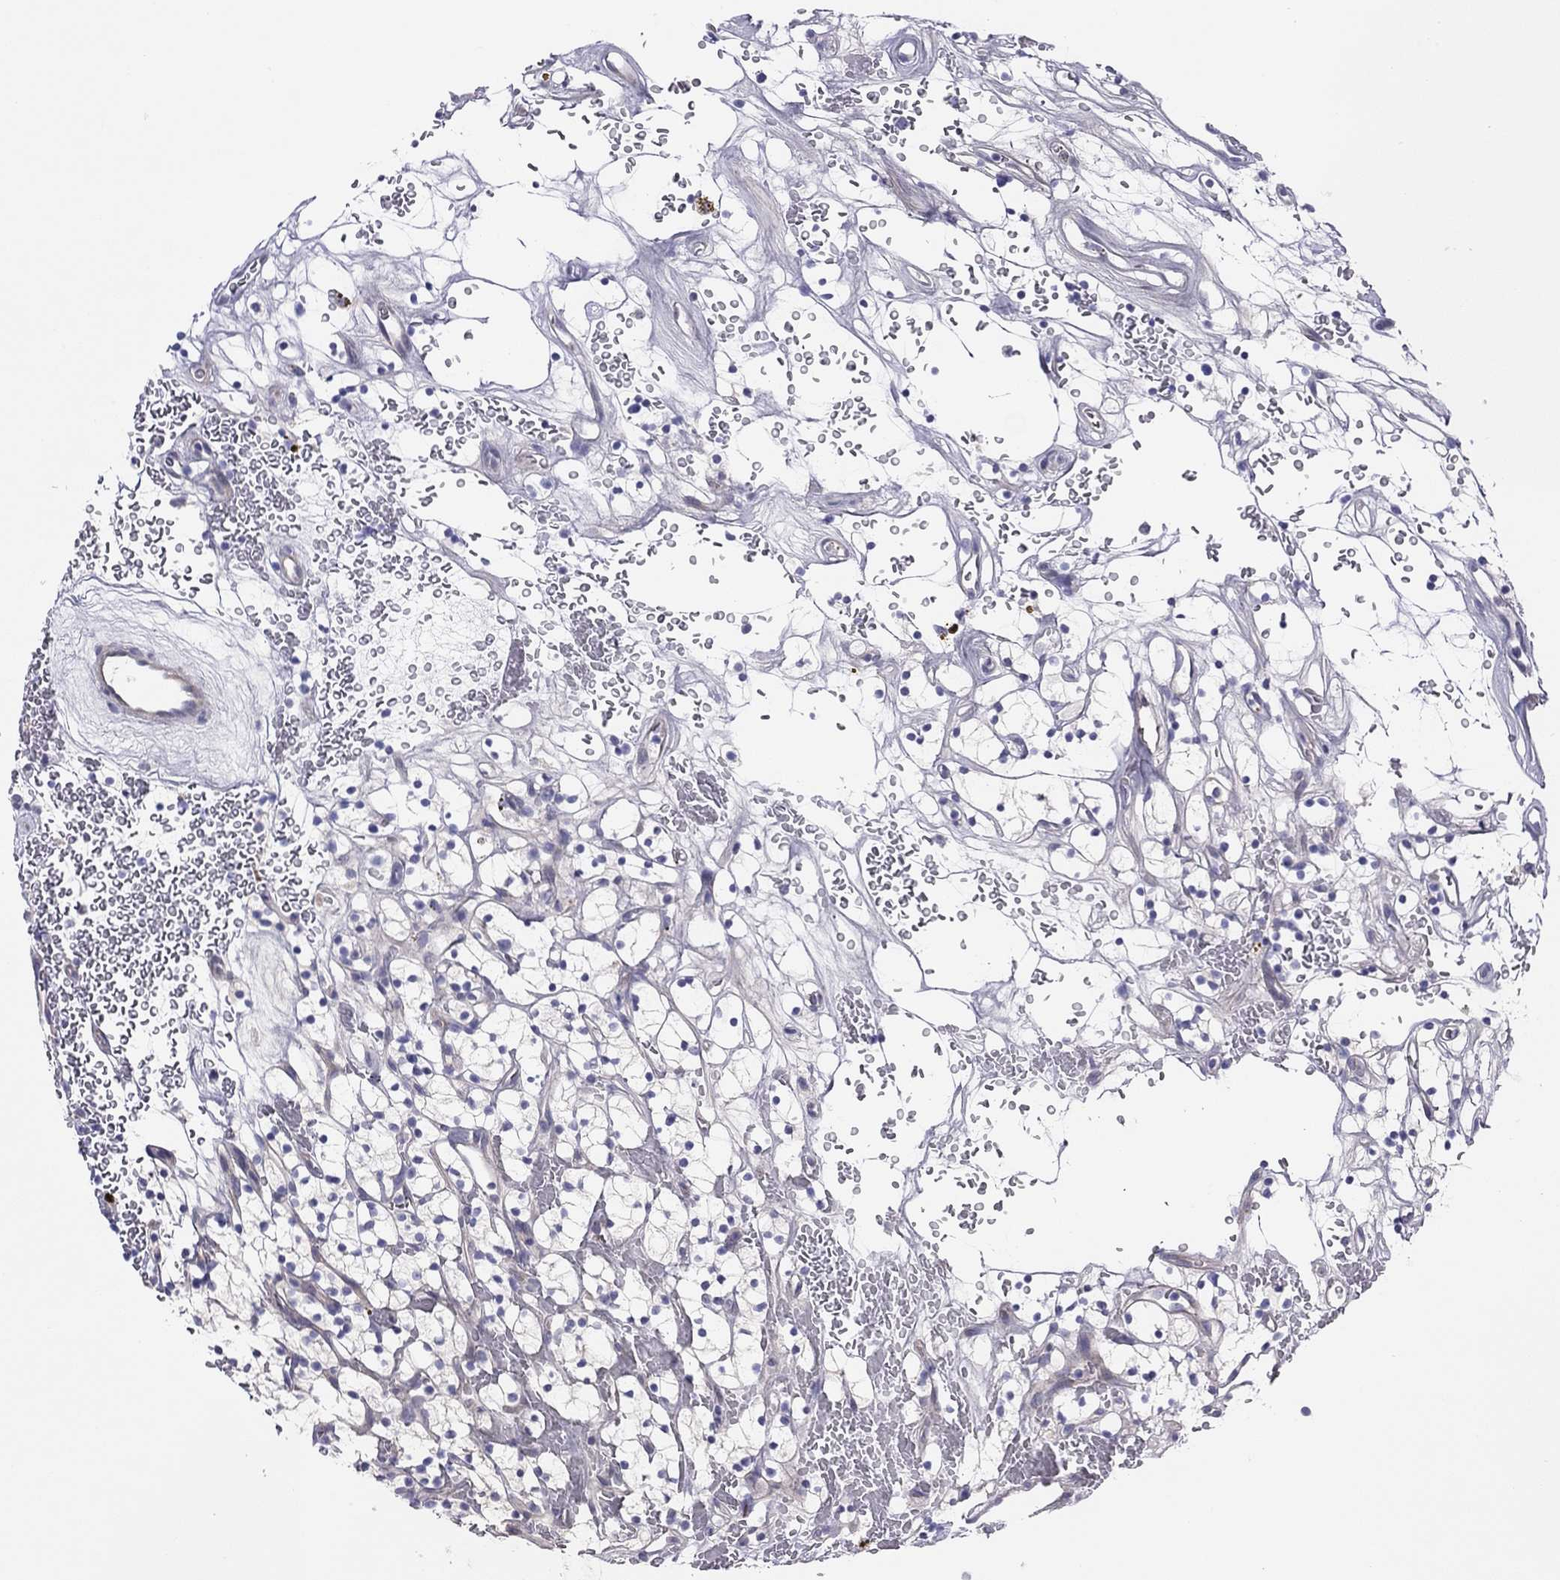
{"staining": {"intensity": "negative", "quantity": "none", "location": "none"}, "tissue": "renal cancer", "cell_type": "Tumor cells", "image_type": "cancer", "snomed": [{"axis": "morphology", "description": "Adenocarcinoma, NOS"}, {"axis": "topography", "description": "Kidney"}], "caption": "Tumor cells show no significant protein positivity in adenocarcinoma (renal).", "gene": "MGAT4C", "patient": {"sex": "female", "age": 64}}